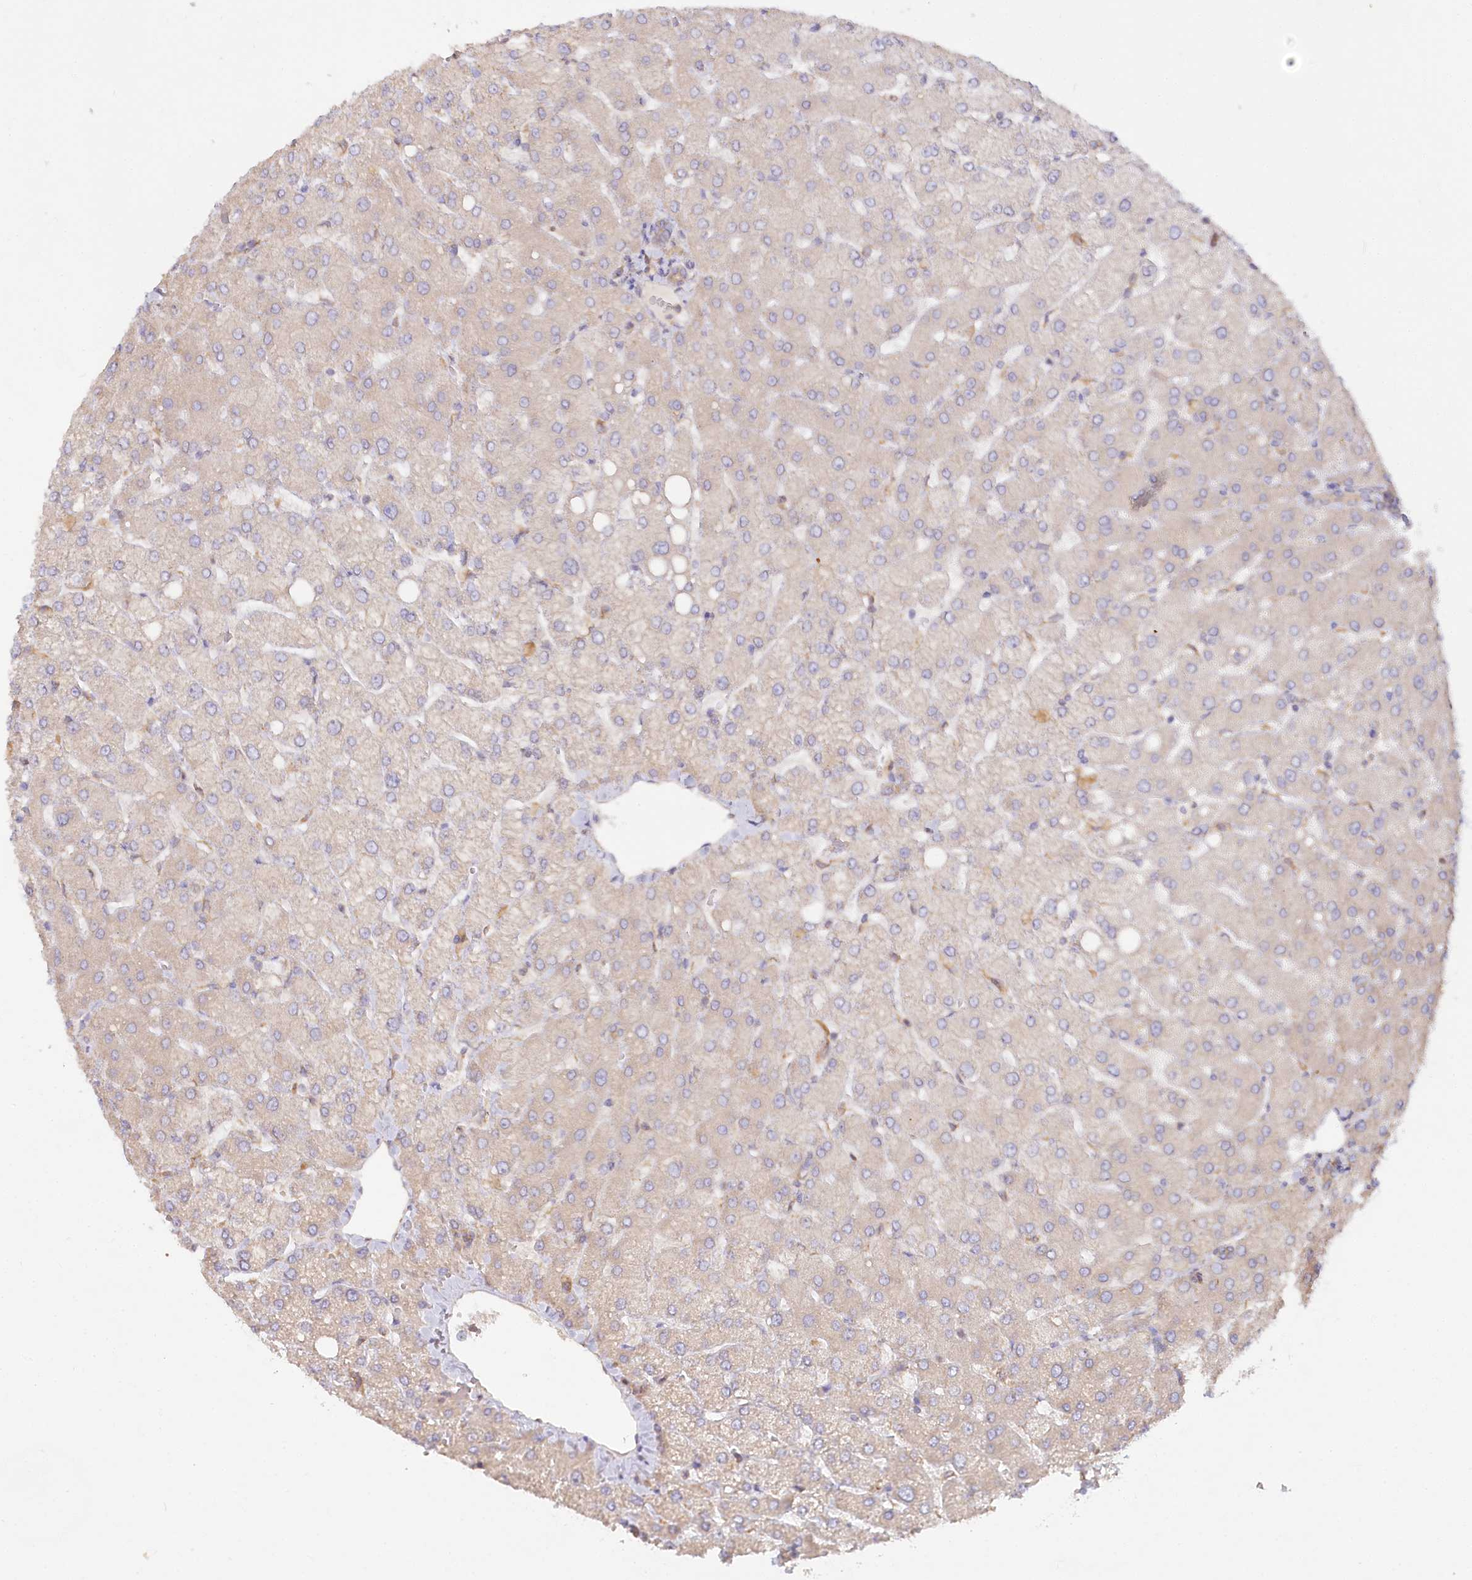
{"staining": {"intensity": "weak", "quantity": "<25%", "location": "cytoplasmic/membranous"}, "tissue": "liver", "cell_type": "Cholangiocytes", "image_type": "normal", "snomed": [{"axis": "morphology", "description": "Normal tissue, NOS"}, {"axis": "topography", "description": "Liver"}], "caption": "Immunohistochemical staining of normal liver shows no significant positivity in cholangiocytes.", "gene": "PAIP2", "patient": {"sex": "female", "age": 54}}